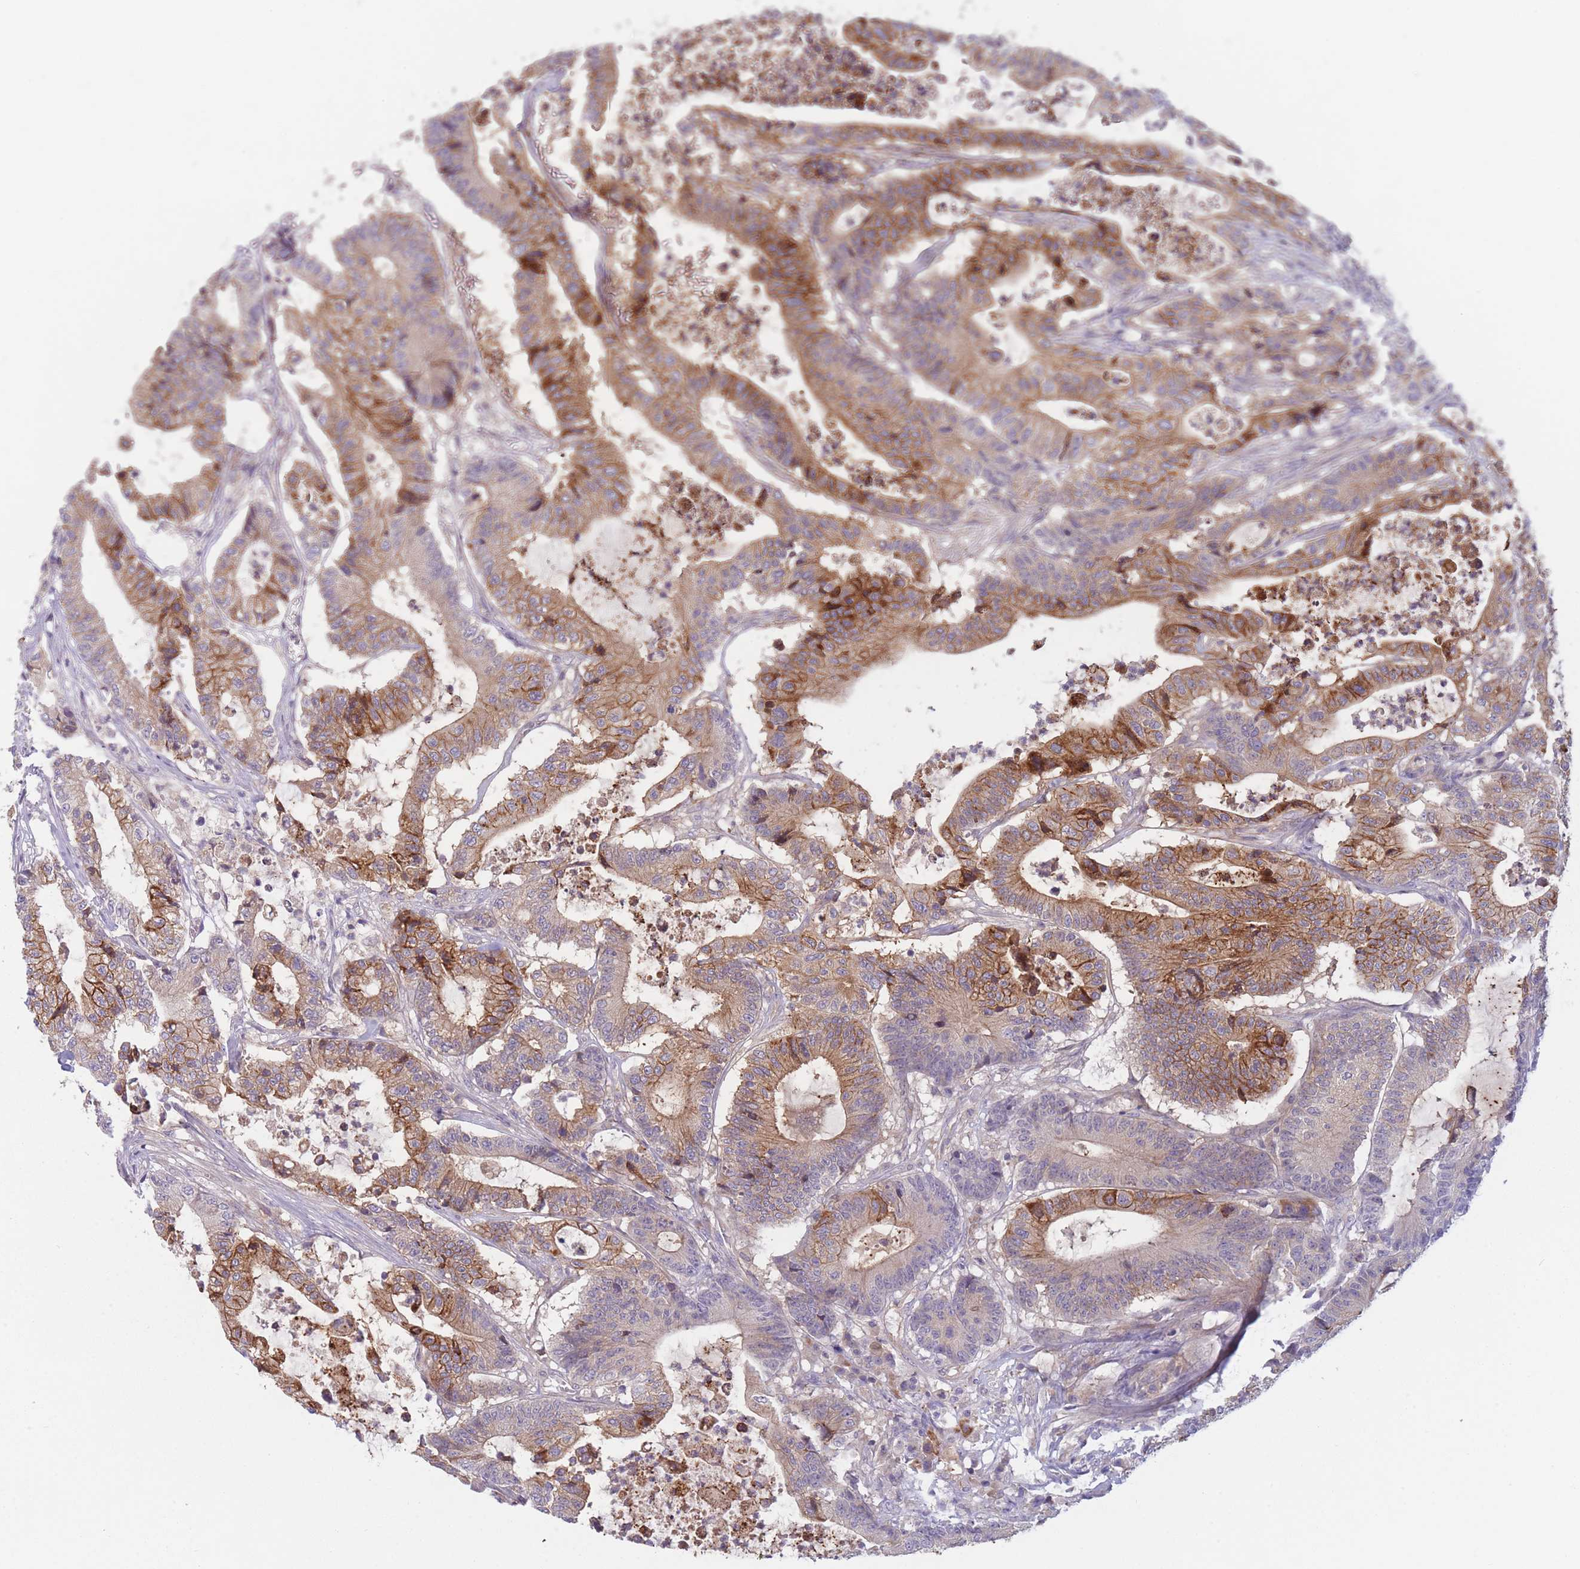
{"staining": {"intensity": "moderate", "quantity": ">75%", "location": "cytoplasmic/membranous"}, "tissue": "colorectal cancer", "cell_type": "Tumor cells", "image_type": "cancer", "snomed": [{"axis": "morphology", "description": "Adenocarcinoma, NOS"}, {"axis": "topography", "description": "Colon"}], "caption": "Immunohistochemistry (IHC) (DAB) staining of adenocarcinoma (colorectal) displays moderate cytoplasmic/membranous protein staining in about >75% of tumor cells. (Brightfield microscopy of DAB IHC at high magnification).", "gene": "WDR93", "patient": {"sex": "female", "age": 84}}